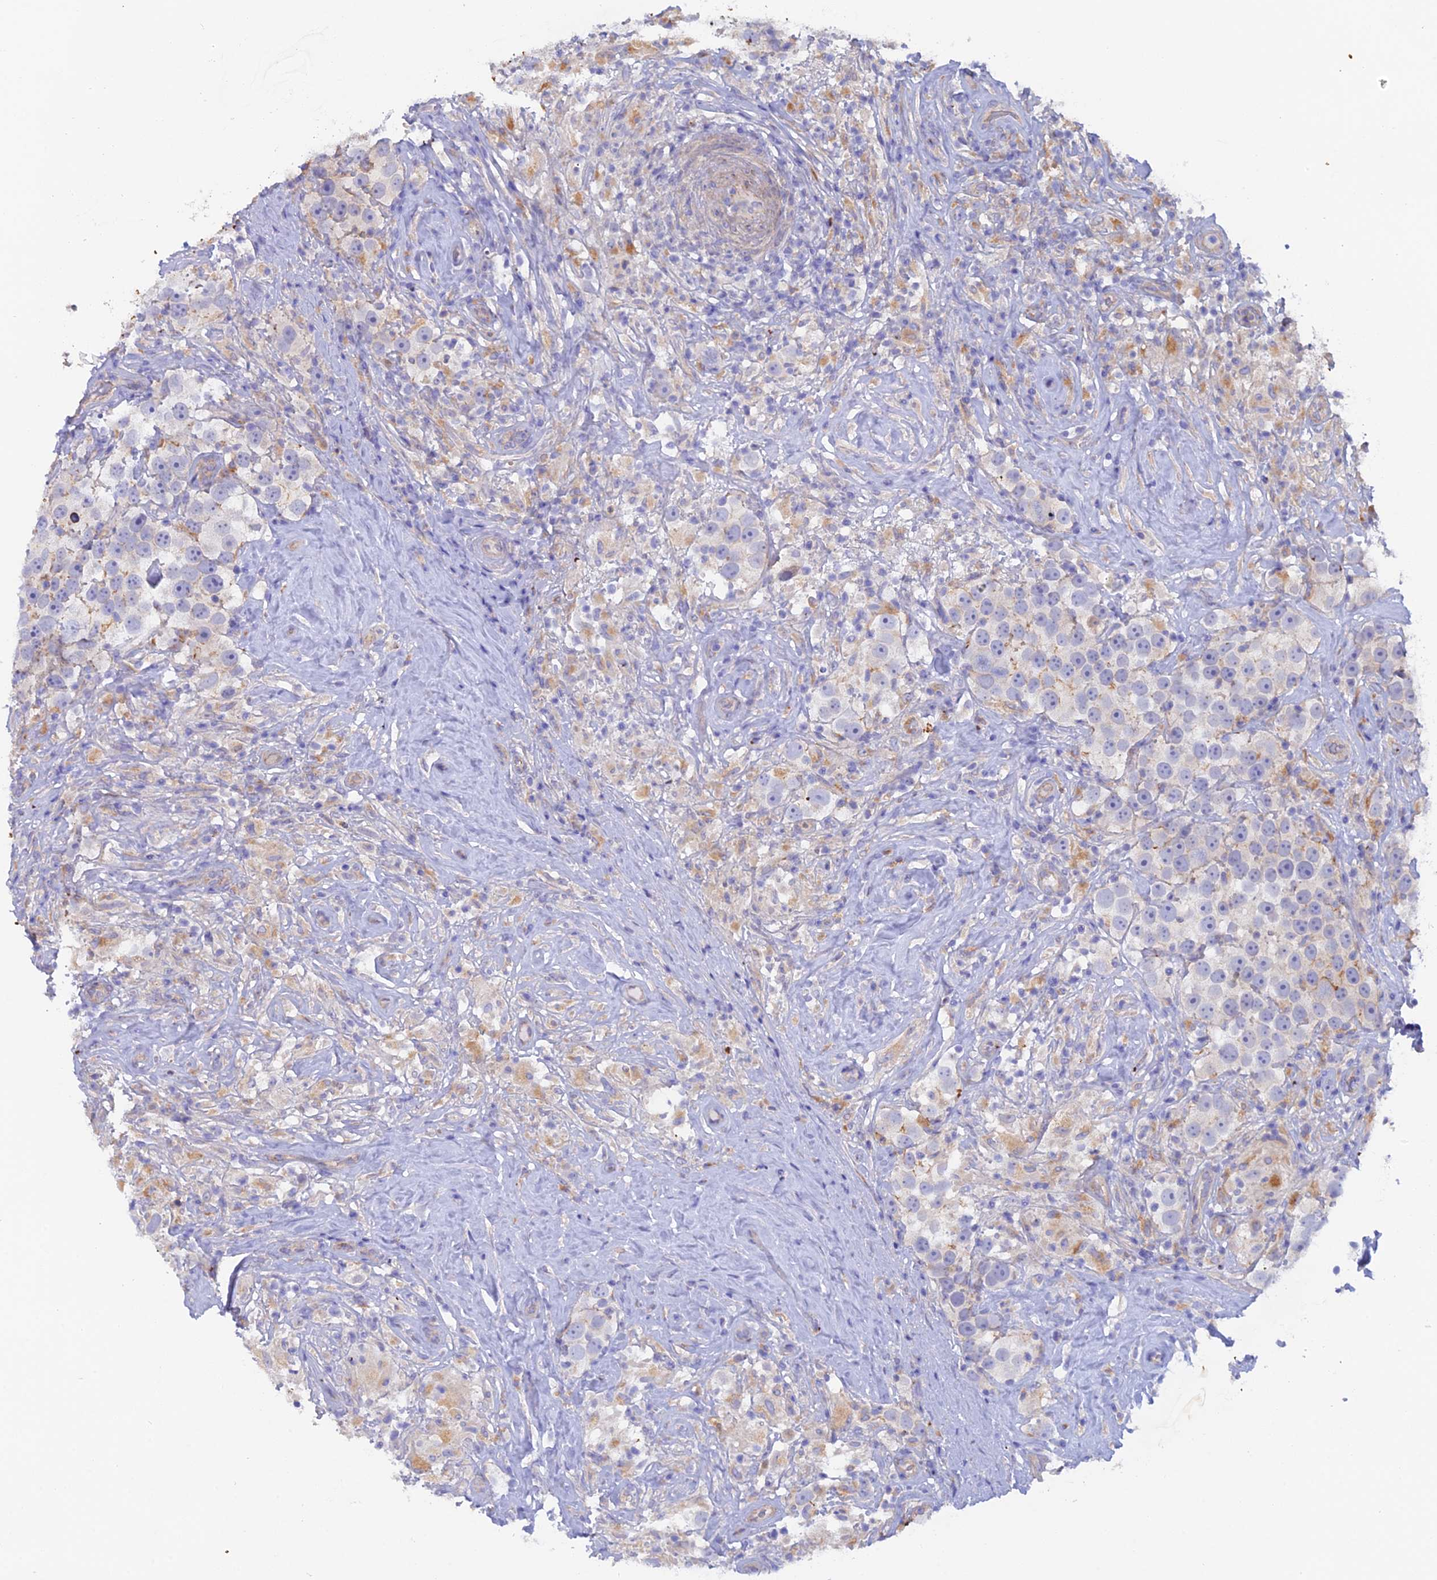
{"staining": {"intensity": "negative", "quantity": "none", "location": "none"}, "tissue": "testis cancer", "cell_type": "Tumor cells", "image_type": "cancer", "snomed": [{"axis": "morphology", "description": "Seminoma, NOS"}, {"axis": "topography", "description": "Testis"}], "caption": "High magnification brightfield microscopy of seminoma (testis) stained with DAB (3,3'-diaminobenzidine) (brown) and counterstained with hematoxylin (blue): tumor cells show no significant staining. (DAB (3,3'-diaminobenzidine) IHC with hematoxylin counter stain).", "gene": "FZR1", "patient": {"sex": "male", "age": 49}}